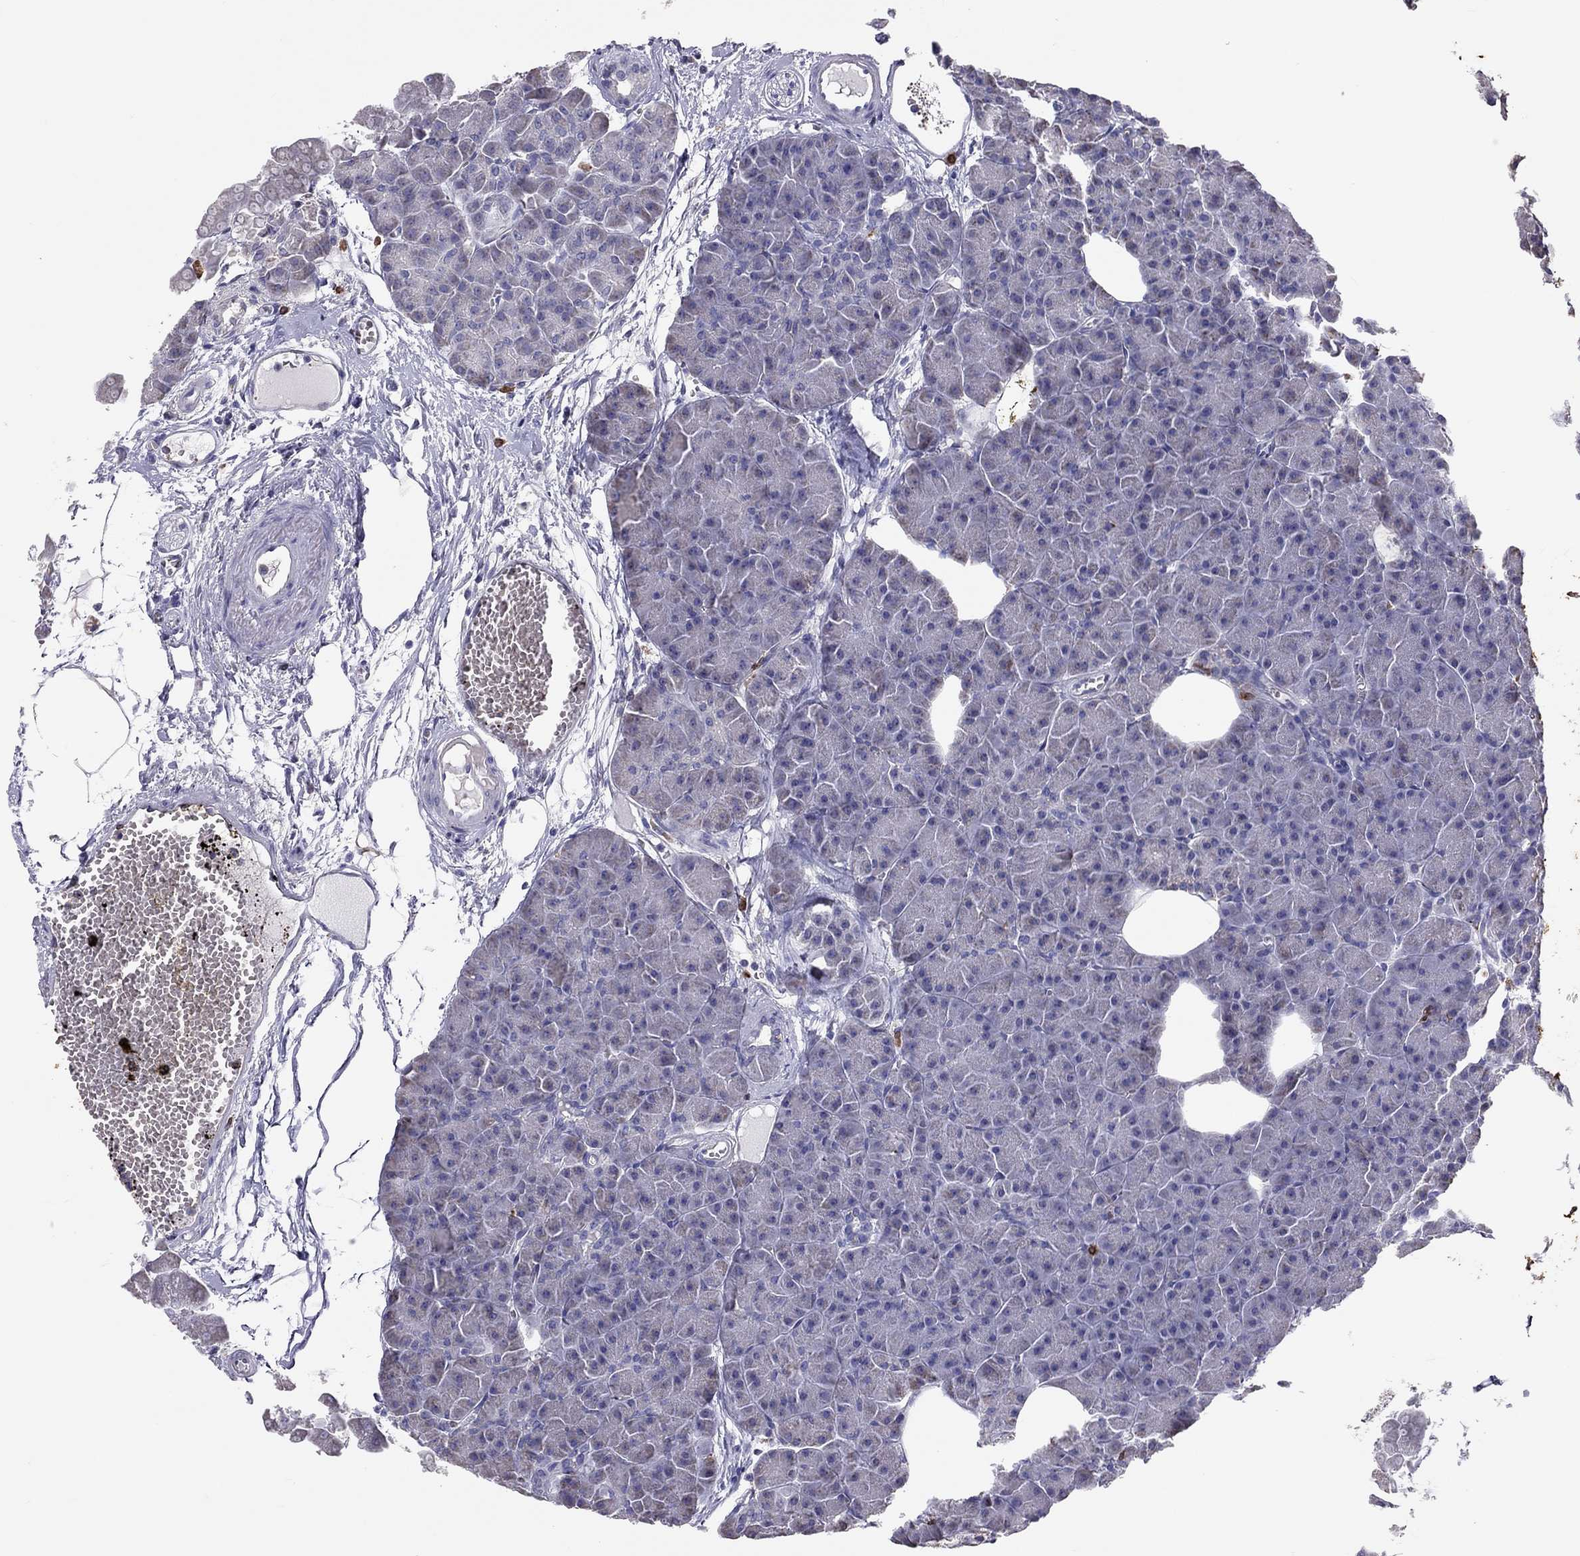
{"staining": {"intensity": "negative", "quantity": "none", "location": "none"}, "tissue": "pancreas", "cell_type": "Exocrine glandular cells", "image_type": "normal", "snomed": [{"axis": "morphology", "description": "Normal tissue, NOS"}, {"axis": "topography", "description": "Adipose tissue"}, {"axis": "topography", "description": "Pancreas"}, {"axis": "topography", "description": "Peripheral nerve tissue"}], "caption": "There is no significant expression in exocrine glandular cells of pancreas. Brightfield microscopy of IHC stained with DAB (3,3'-diaminobenzidine) (brown) and hematoxylin (blue), captured at high magnification.", "gene": "ADORA2A", "patient": {"sex": "female", "age": 58}}